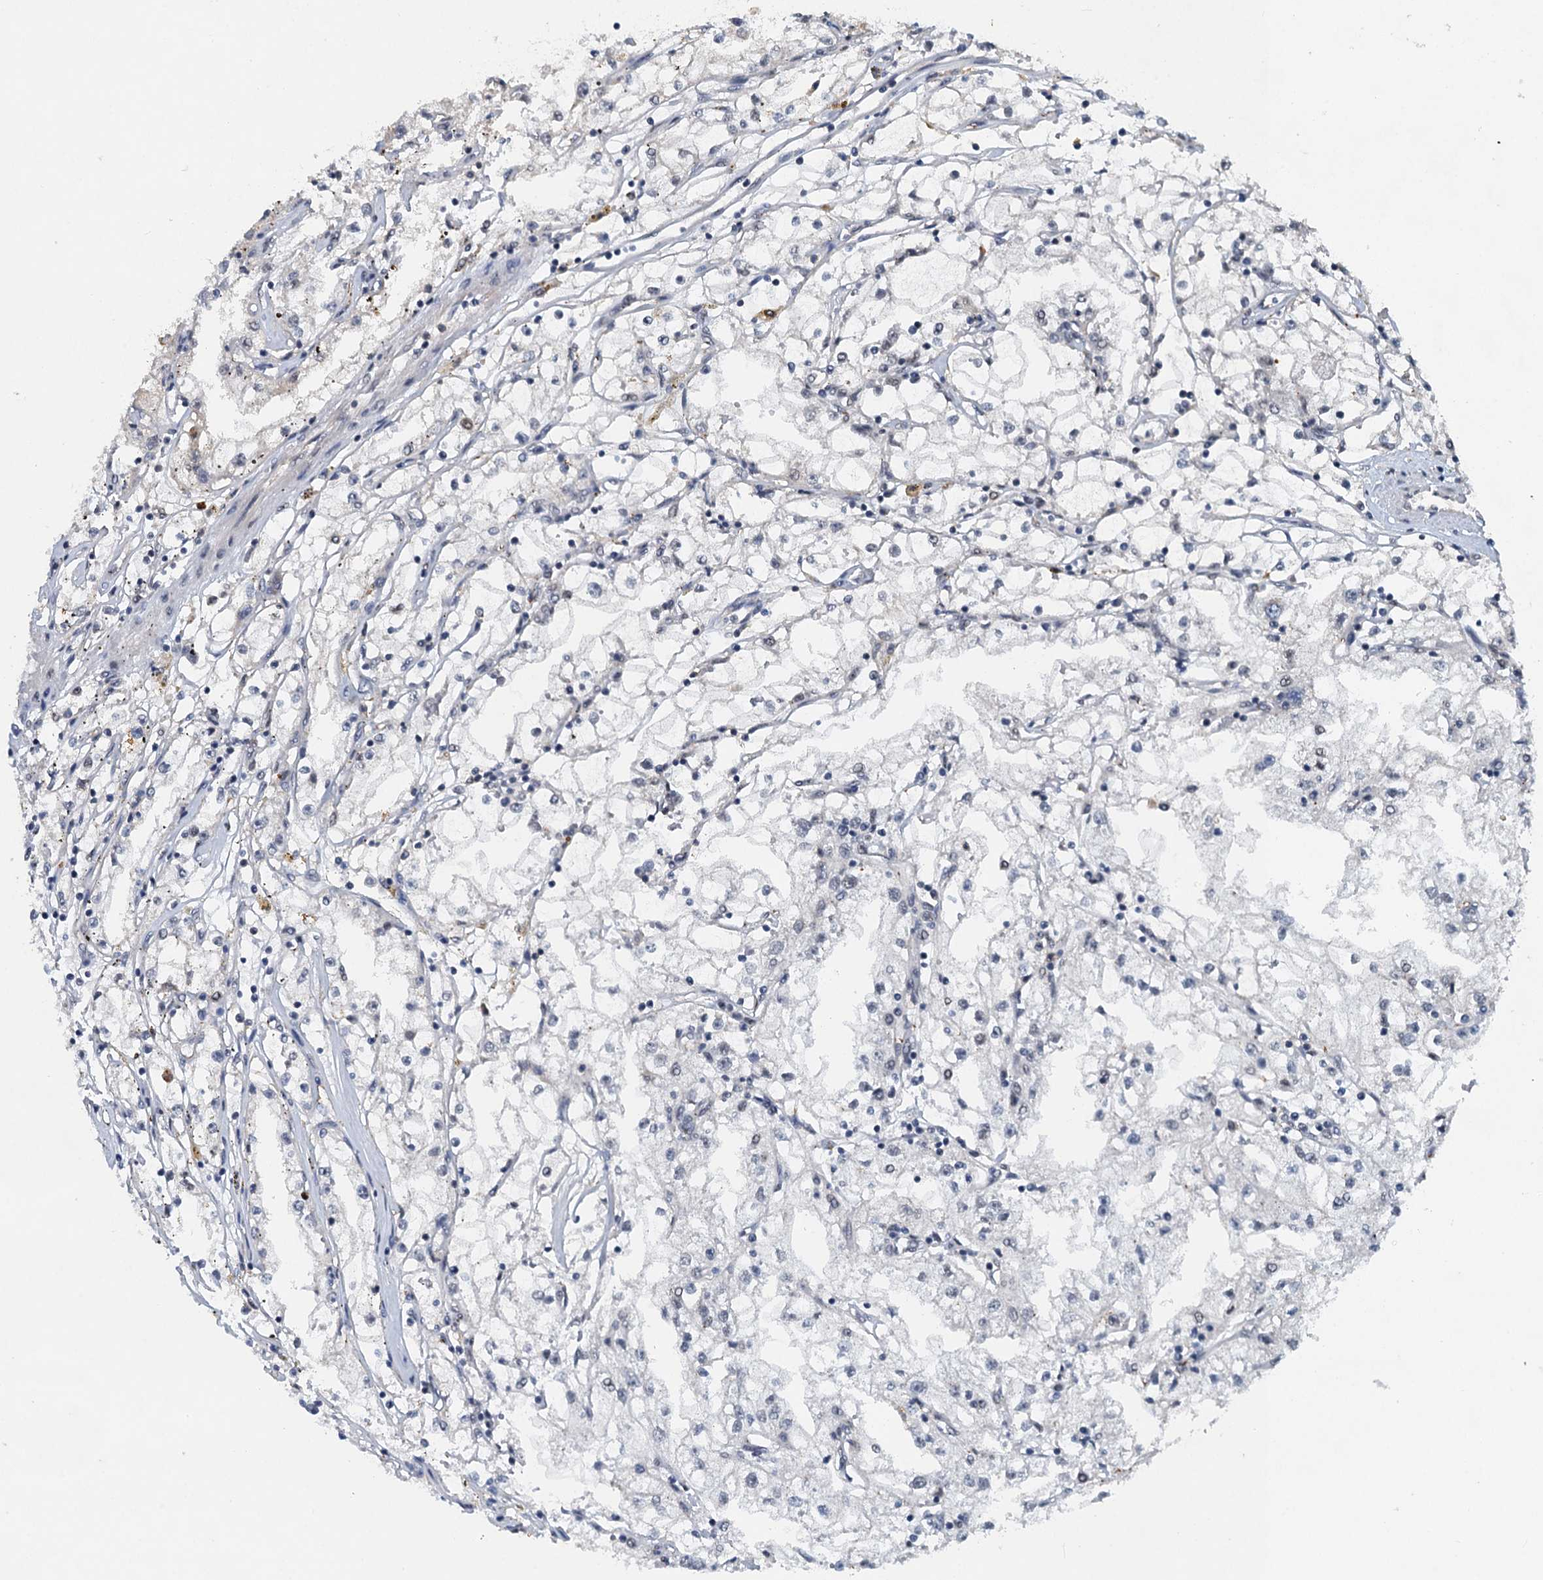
{"staining": {"intensity": "negative", "quantity": "none", "location": "none"}, "tissue": "renal cancer", "cell_type": "Tumor cells", "image_type": "cancer", "snomed": [{"axis": "morphology", "description": "Adenocarcinoma, NOS"}, {"axis": "topography", "description": "Kidney"}], "caption": "The IHC image has no significant positivity in tumor cells of renal adenocarcinoma tissue.", "gene": "CSTF3", "patient": {"sex": "male", "age": 56}}